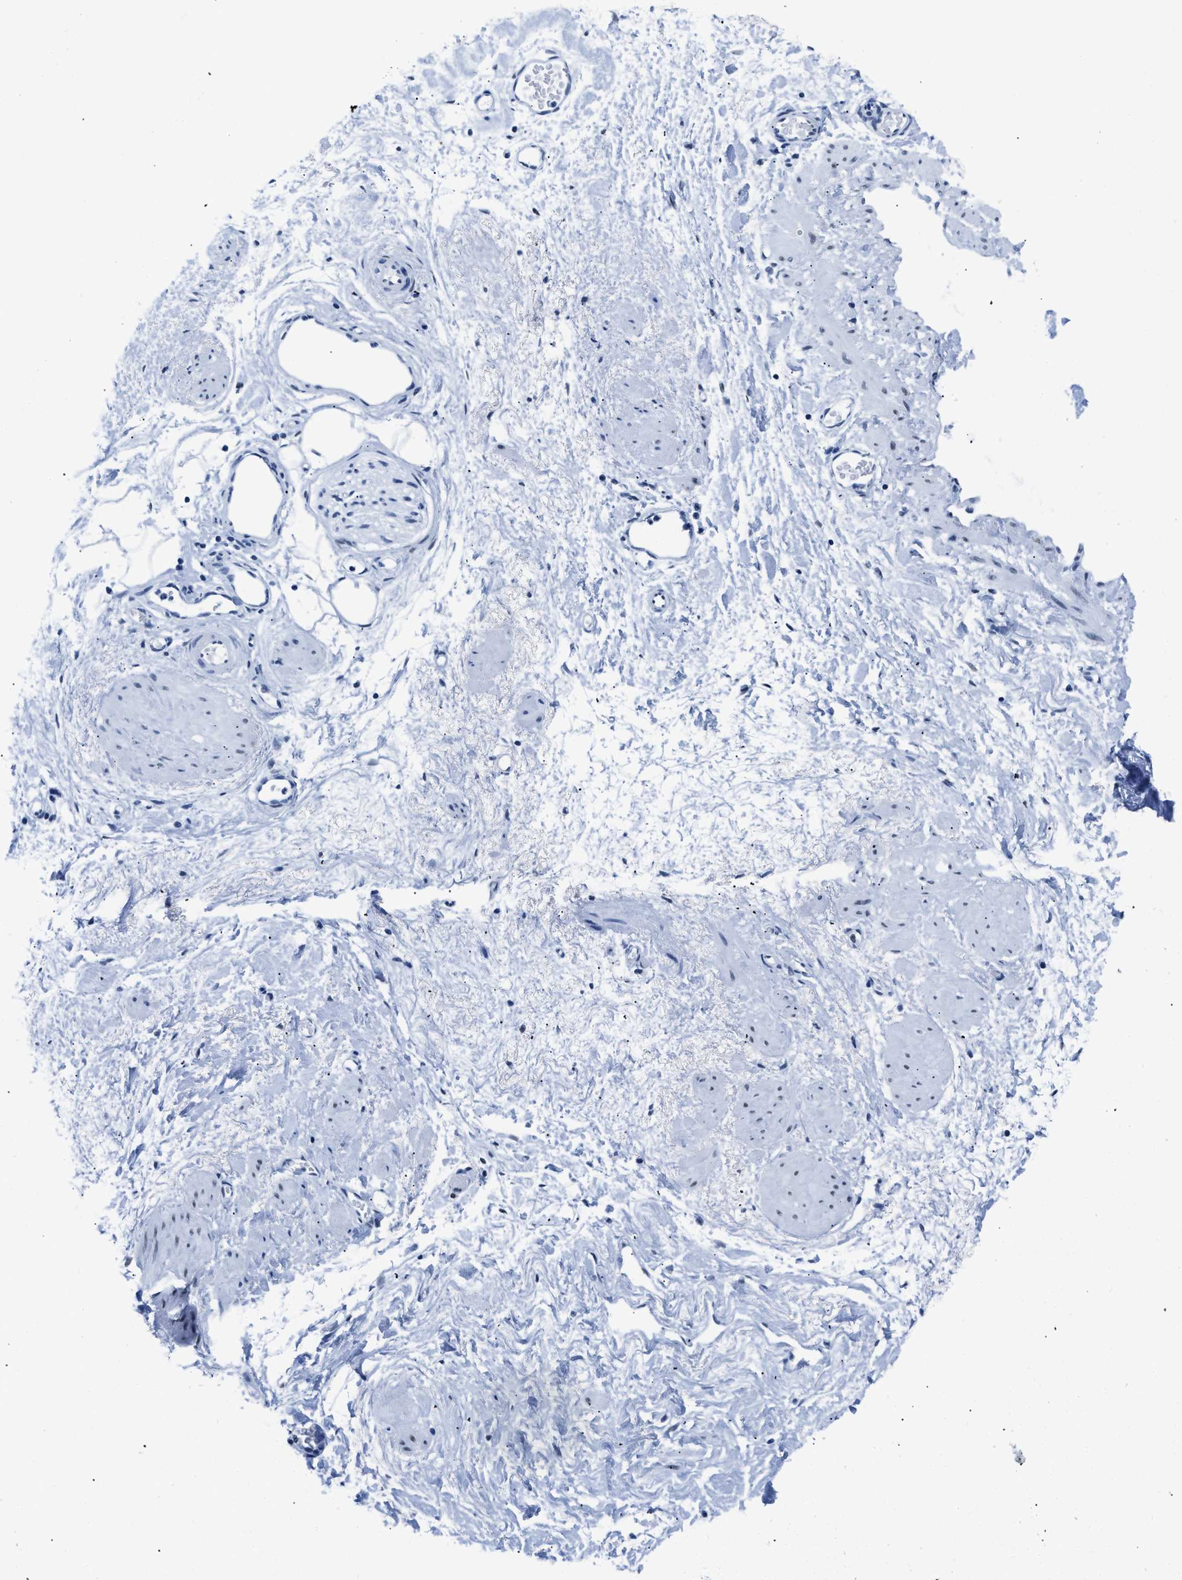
{"staining": {"intensity": "negative", "quantity": "none", "location": "none"}, "tissue": "adipose tissue", "cell_type": "Adipocytes", "image_type": "normal", "snomed": [{"axis": "morphology", "description": "Normal tissue, NOS"}, {"axis": "topography", "description": "Soft tissue"}], "caption": "The image displays no significant staining in adipocytes of adipose tissue. Brightfield microscopy of IHC stained with DAB (brown) and hematoxylin (blue), captured at high magnification.", "gene": "CTBP1", "patient": {"sex": "male", "age": 72}}